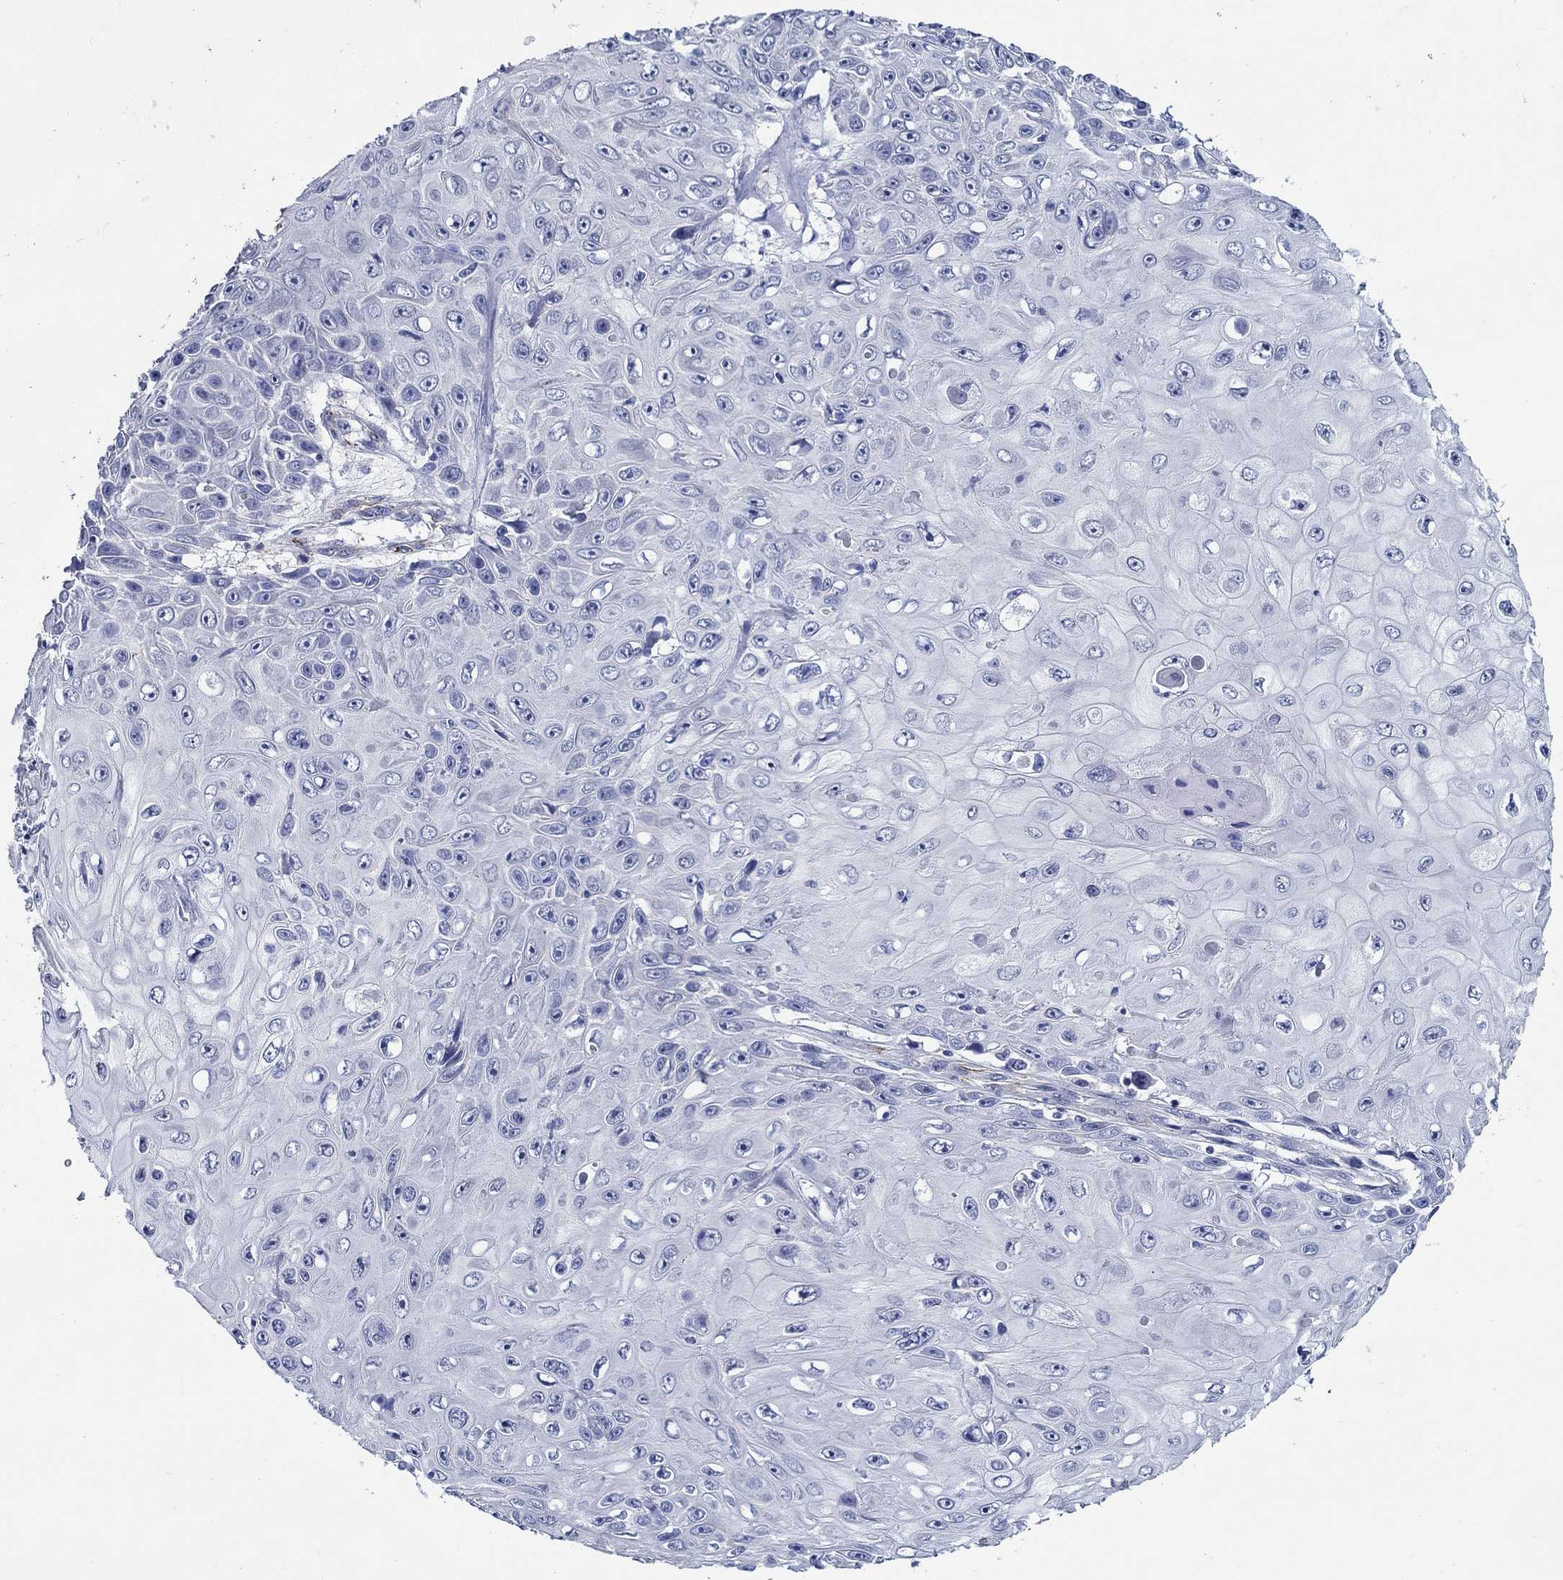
{"staining": {"intensity": "negative", "quantity": "none", "location": "none"}, "tissue": "skin cancer", "cell_type": "Tumor cells", "image_type": "cancer", "snomed": [{"axis": "morphology", "description": "Squamous cell carcinoma, NOS"}, {"axis": "topography", "description": "Skin"}], "caption": "Immunohistochemical staining of human skin cancer (squamous cell carcinoma) shows no significant positivity in tumor cells.", "gene": "MC2R", "patient": {"sex": "male", "age": 82}}